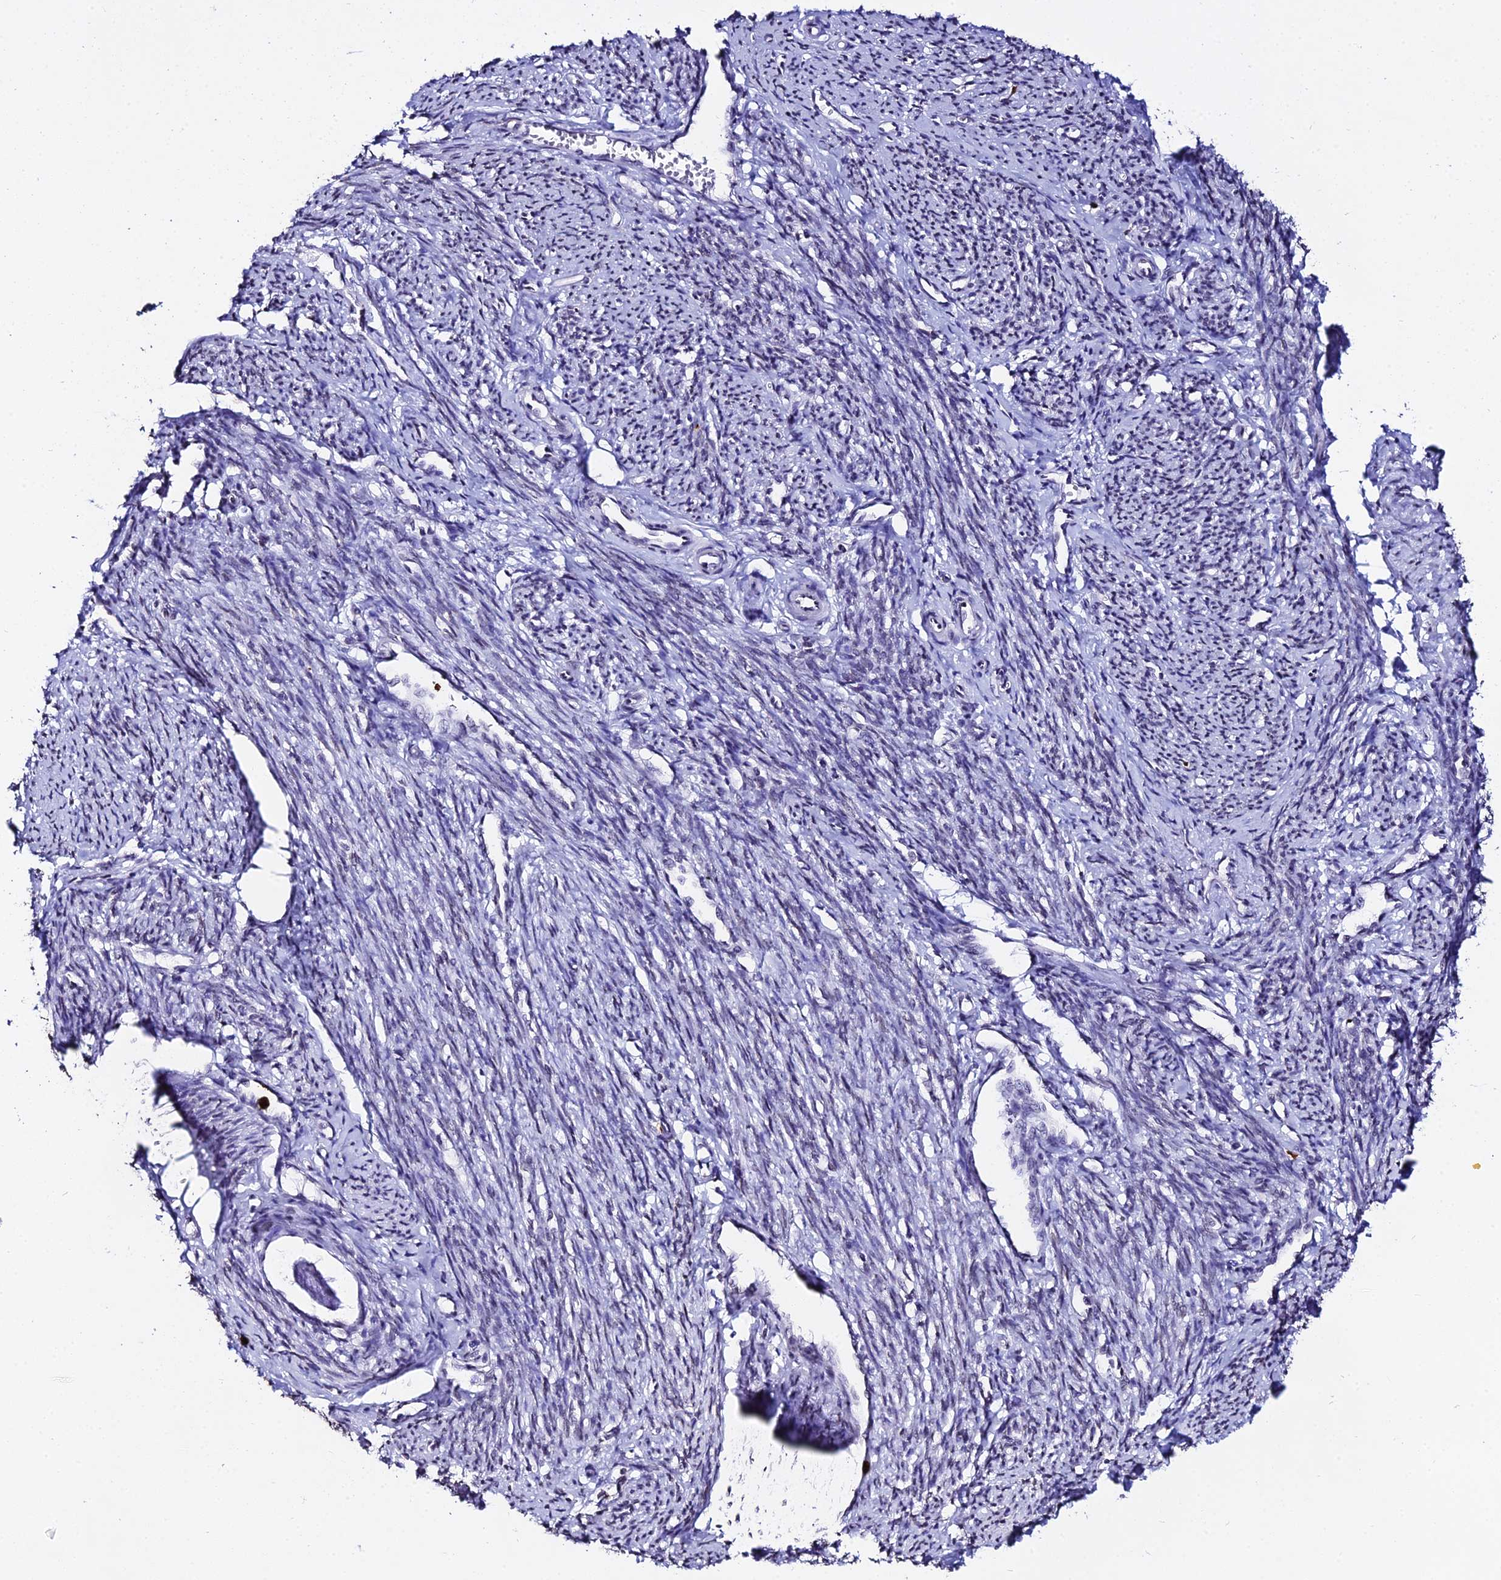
{"staining": {"intensity": "negative", "quantity": "none", "location": "none"}, "tissue": "smooth muscle", "cell_type": "Smooth muscle cells", "image_type": "normal", "snomed": [{"axis": "morphology", "description": "Normal tissue, NOS"}, {"axis": "topography", "description": "Smooth muscle"}, {"axis": "topography", "description": "Uterus"}], "caption": "Micrograph shows no protein positivity in smooth muscle cells of normal smooth muscle.", "gene": "MCM10", "patient": {"sex": "female", "age": 59}}